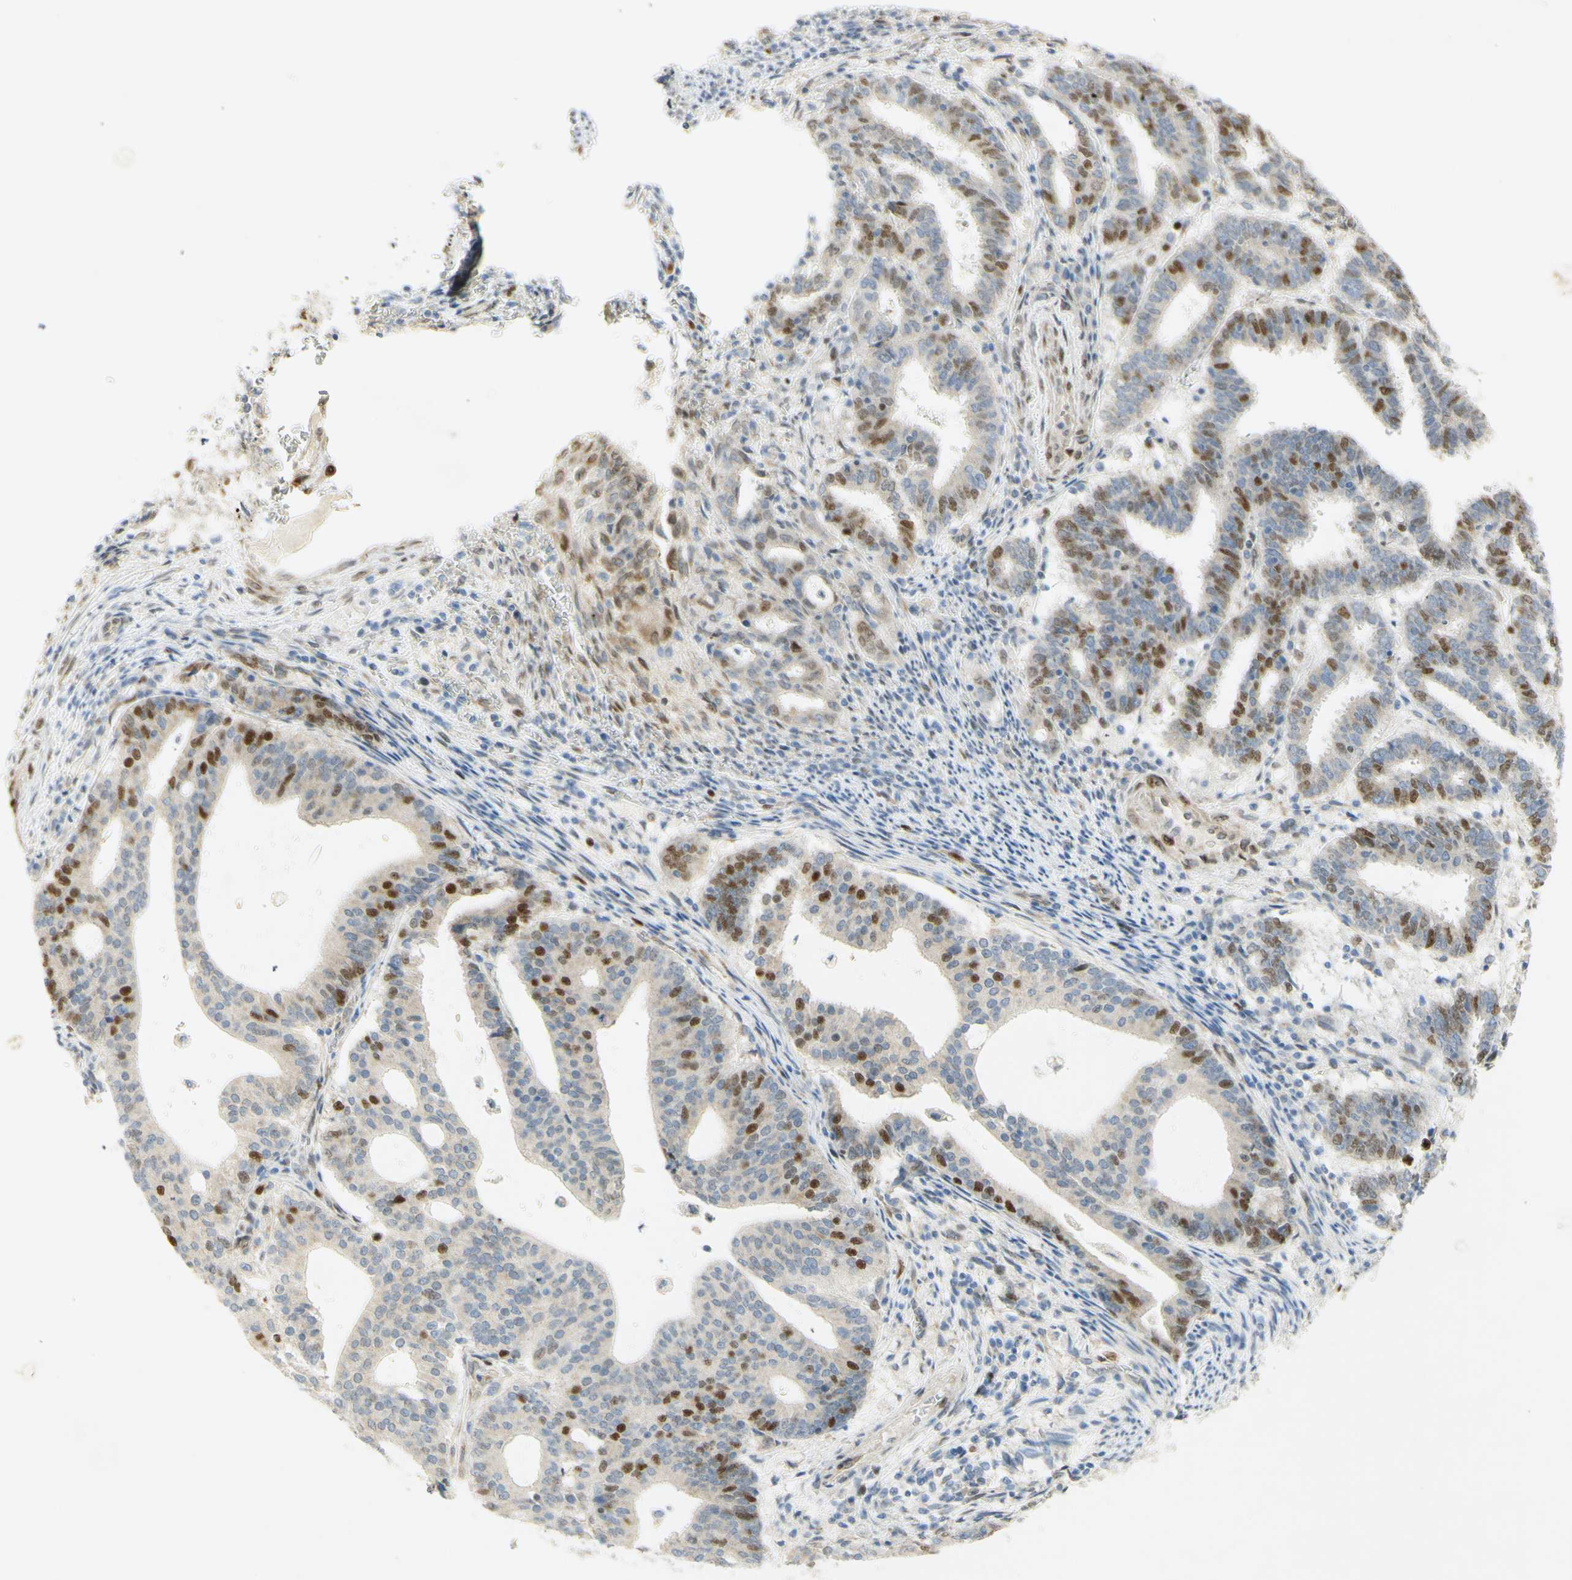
{"staining": {"intensity": "strong", "quantity": "25%-75%", "location": "nuclear"}, "tissue": "endometrial cancer", "cell_type": "Tumor cells", "image_type": "cancer", "snomed": [{"axis": "morphology", "description": "Adenocarcinoma, NOS"}, {"axis": "topography", "description": "Uterus"}], "caption": "Strong nuclear positivity for a protein is present in about 25%-75% of tumor cells of endometrial cancer using IHC.", "gene": "E2F1", "patient": {"sex": "female", "age": 83}}